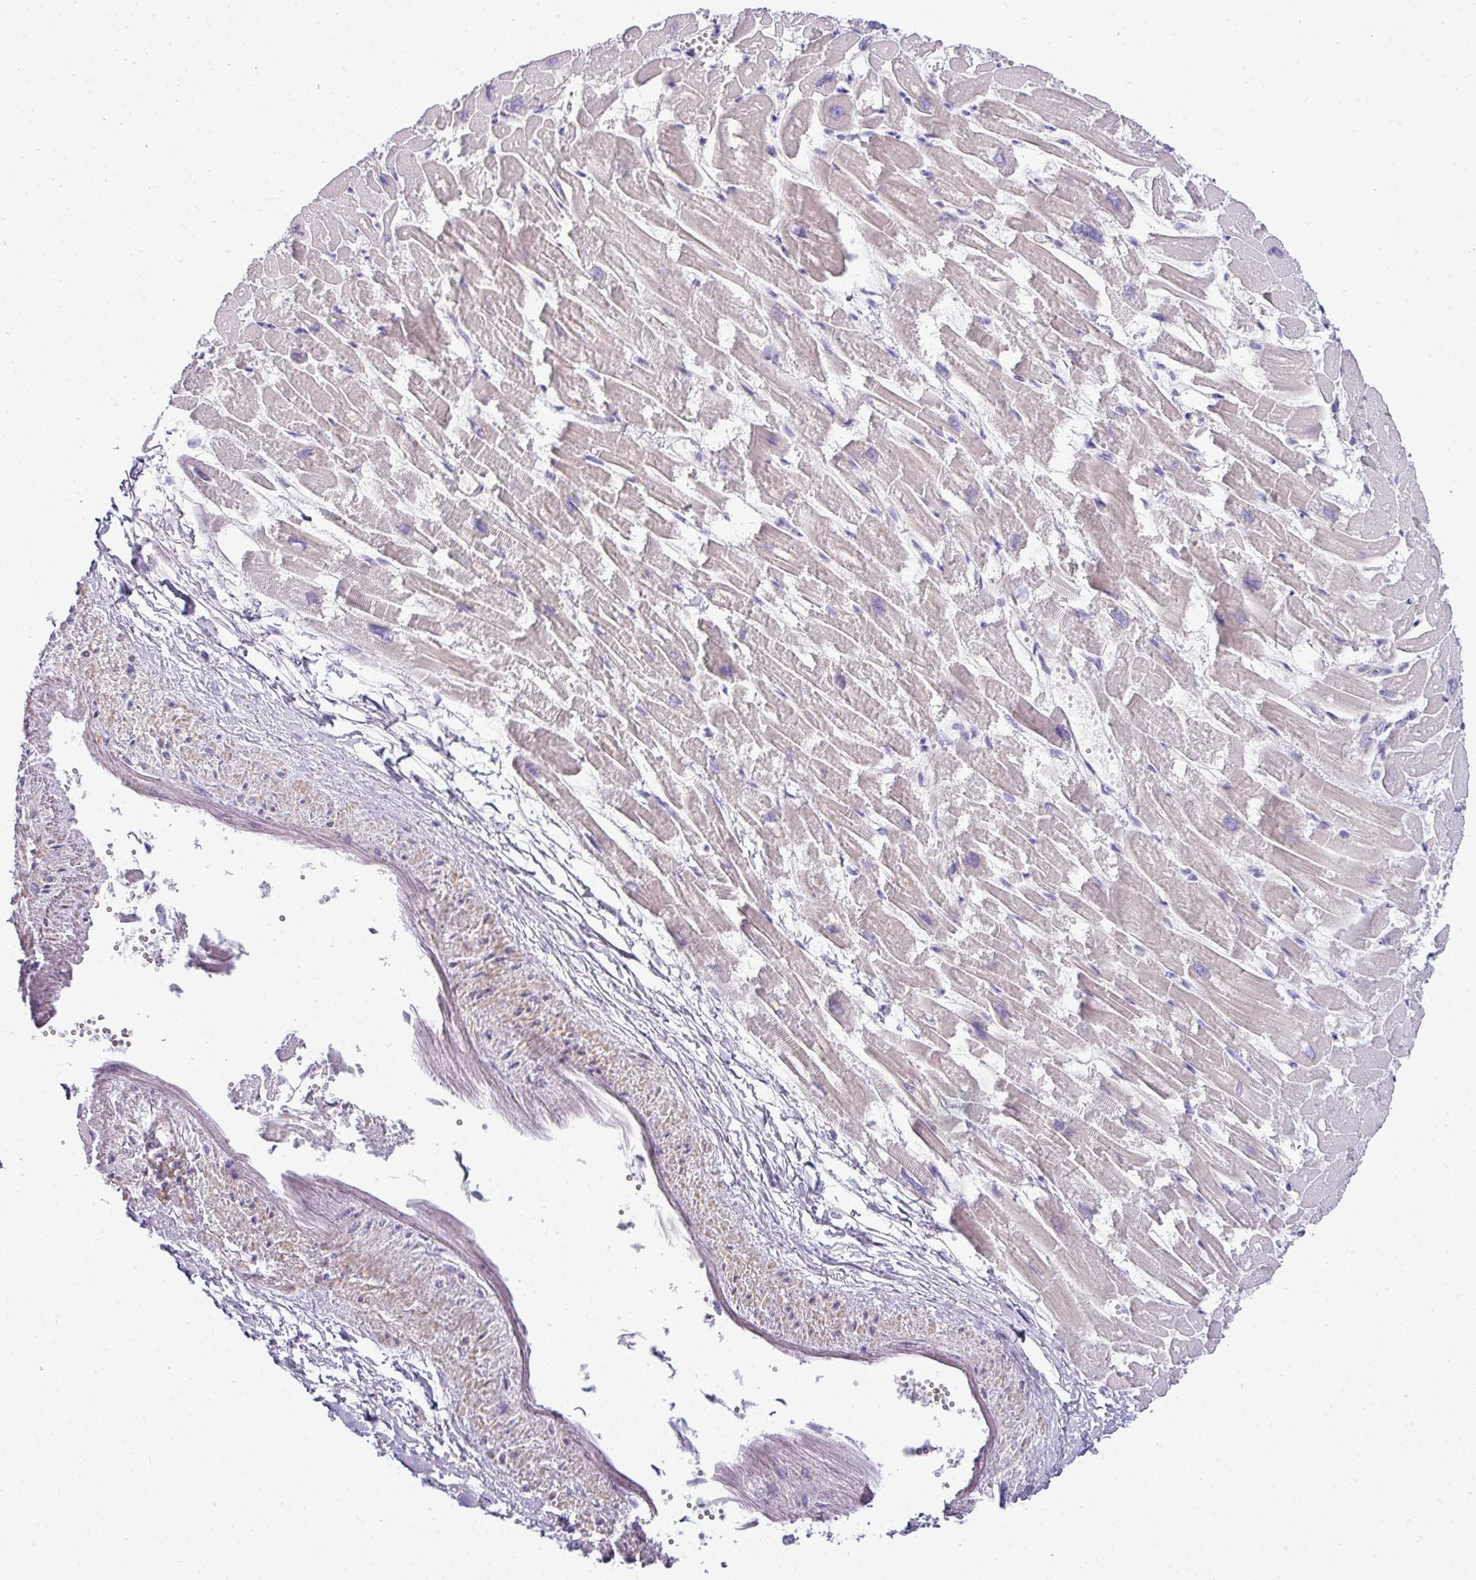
{"staining": {"intensity": "weak", "quantity": "25%-75%", "location": "cytoplasmic/membranous"}, "tissue": "heart muscle", "cell_type": "Cardiomyocytes", "image_type": "normal", "snomed": [{"axis": "morphology", "description": "Normal tissue, NOS"}, {"axis": "topography", "description": "Heart"}], "caption": "Heart muscle was stained to show a protein in brown. There is low levels of weak cytoplasmic/membranous staining in about 25%-75% of cardiomyocytes. (Brightfield microscopy of DAB IHC at high magnification).", "gene": "VCX2", "patient": {"sex": "male", "age": 54}}